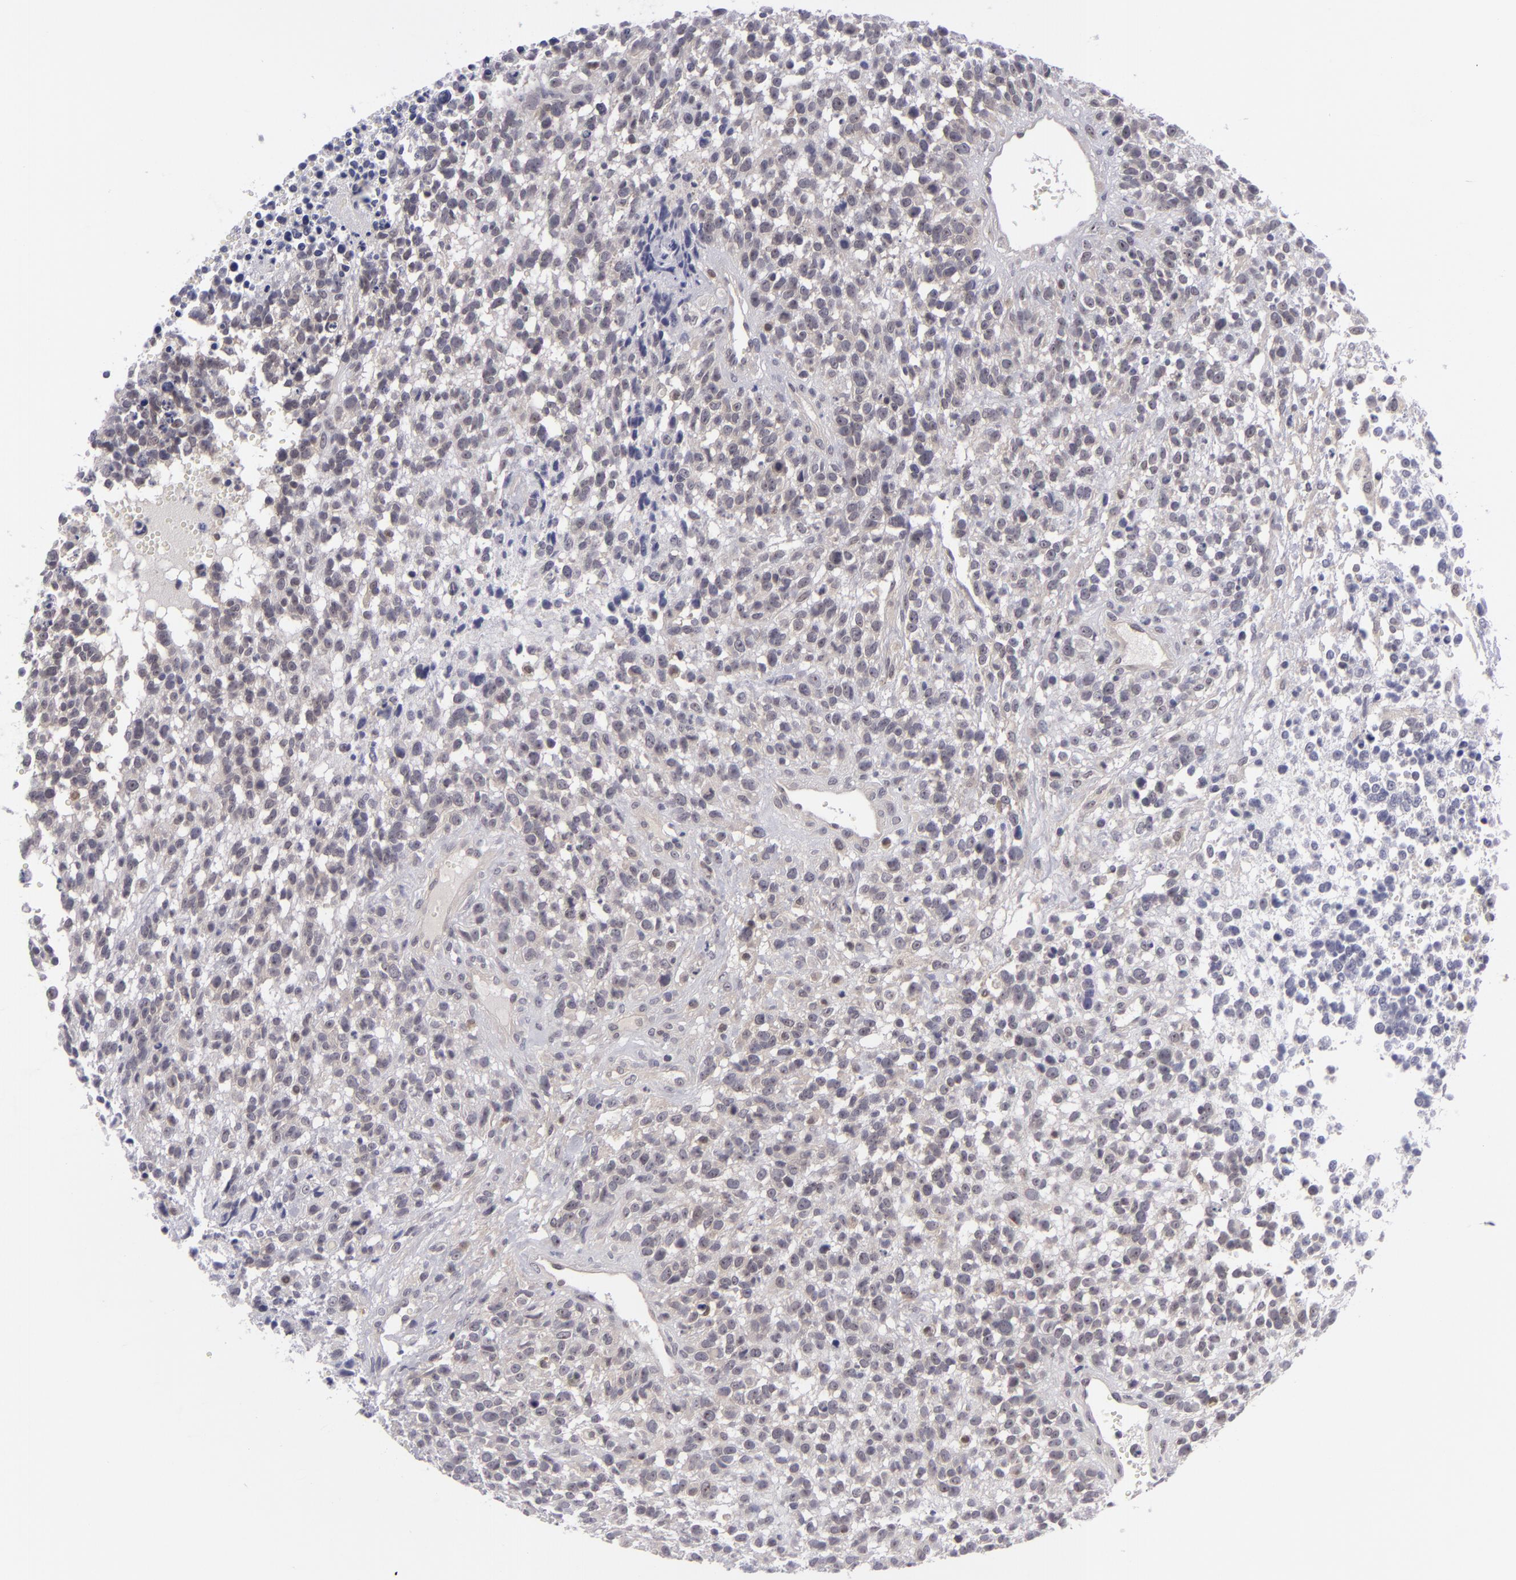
{"staining": {"intensity": "negative", "quantity": "none", "location": "none"}, "tissue": "glioma", "cell_type": "Tumor cells", "image_type": "cancer", "snomed": [{"axis": "morphology", "description": "Glioma, malignant, High grade"}, {"axis": "topography", "description": "Brain"}], "caption": "Immunohistochemistry (IHC) histopathology image of neoplastic tissue: human malignant high-grade glioma stained with DAB (3,3'-diaminobenzidine) reveals no significant protein expression in tumor cells.", "gene": "BCL10", "patient": {"sex": "male", "age": 66}}